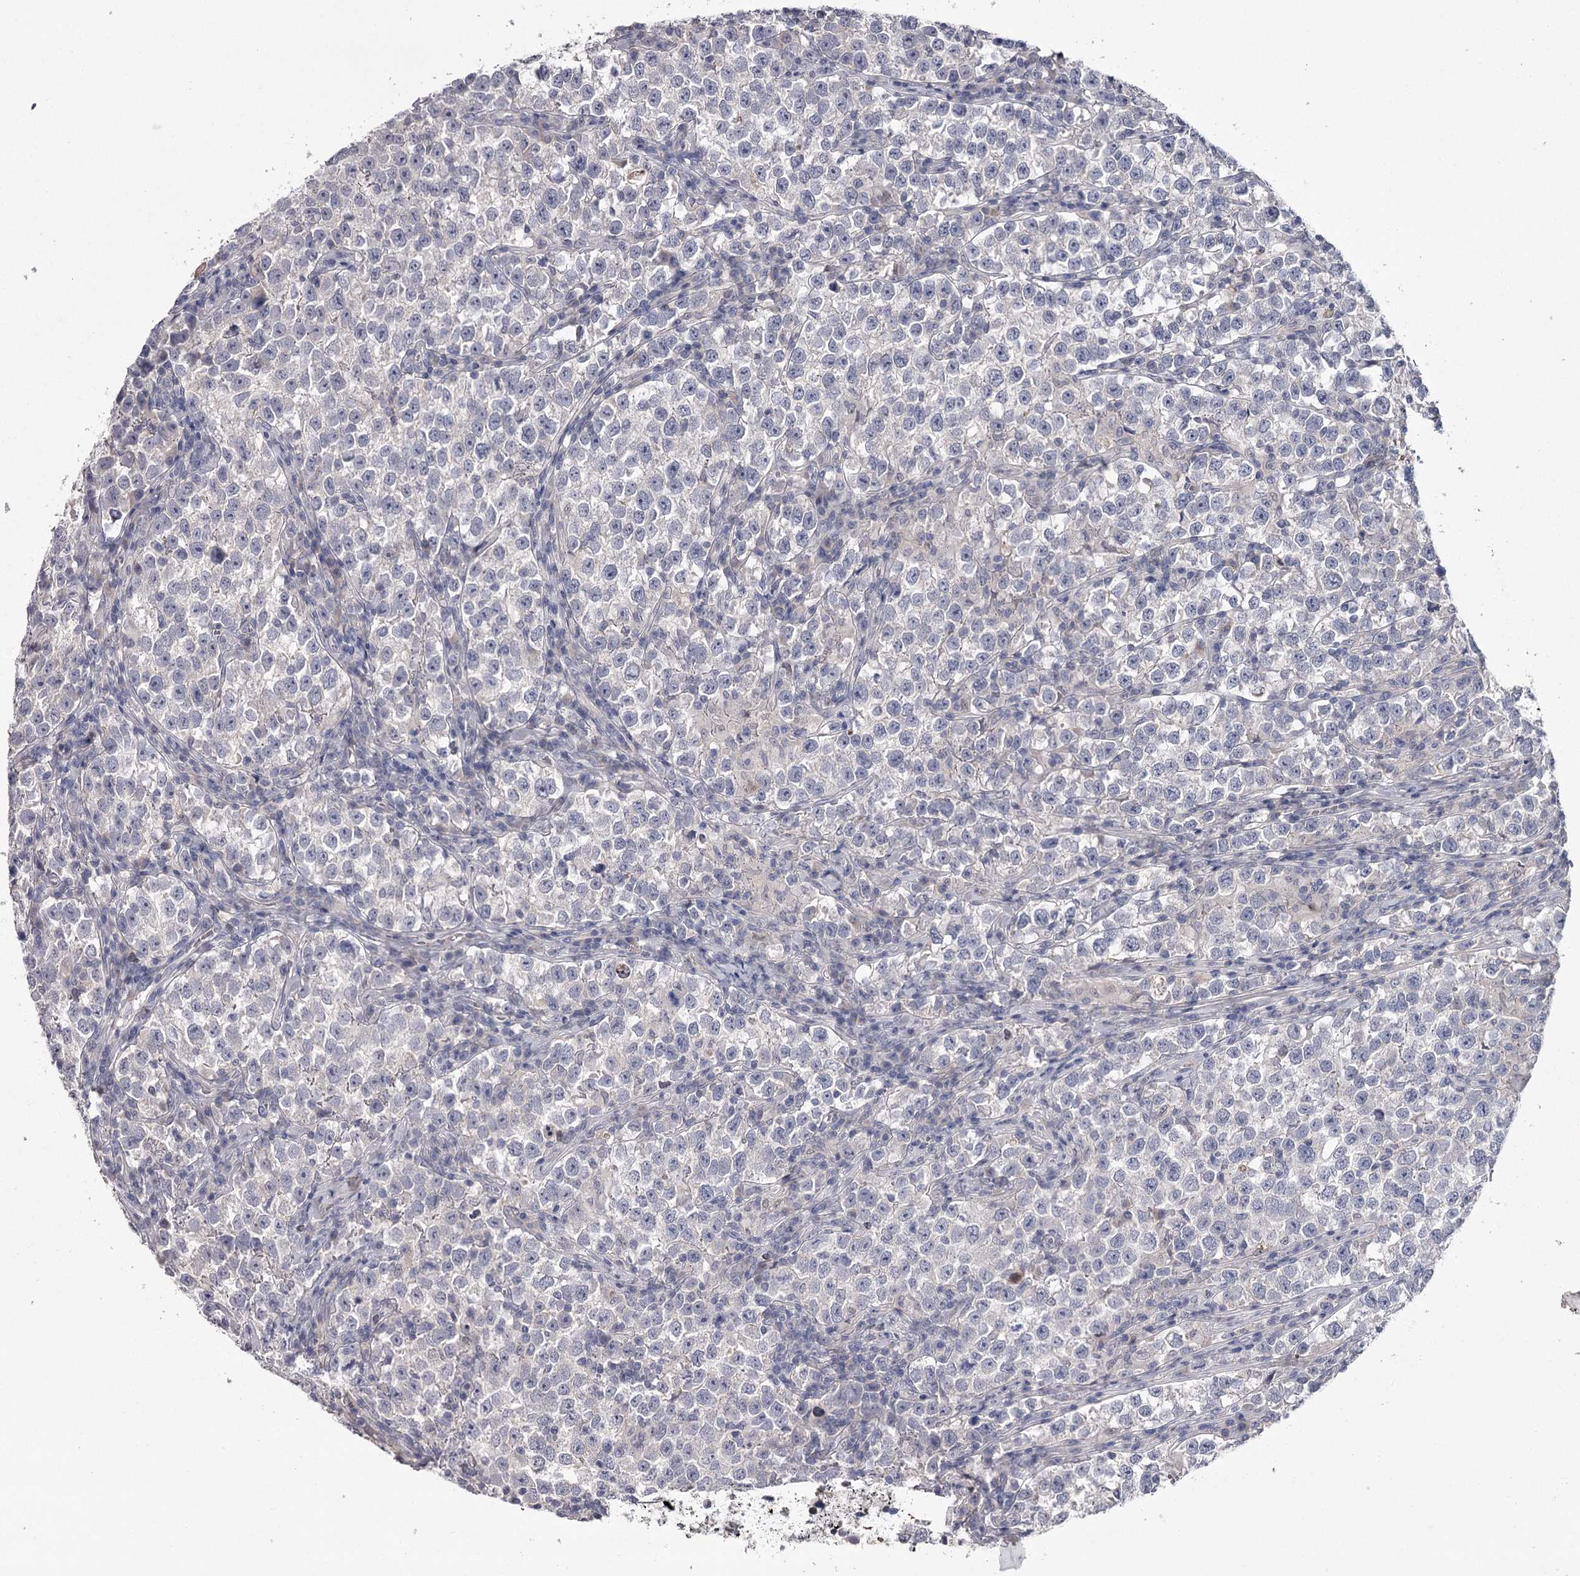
{"staining": {"intensity": "negative", "quantity": "none", "location": "none"}, "tissue": "testis cancer", "cell_type": "Tumor cells", "image_type": "cancer", "snomed": [{"axis": "morphology", "description": "Normal tissue, NOS"}, {"axis": "morphology", "description": "Seminoma, NOS"}, {"axis": "topography", "description": "Testis"}], "caption": "A high-resolution image shows IHC staining of testis cancer (seminoma), which demonstrates no significant staining in tumor cells.", "gene": "FDXACB1", "patient": {"sex": "male", "age": 43}}